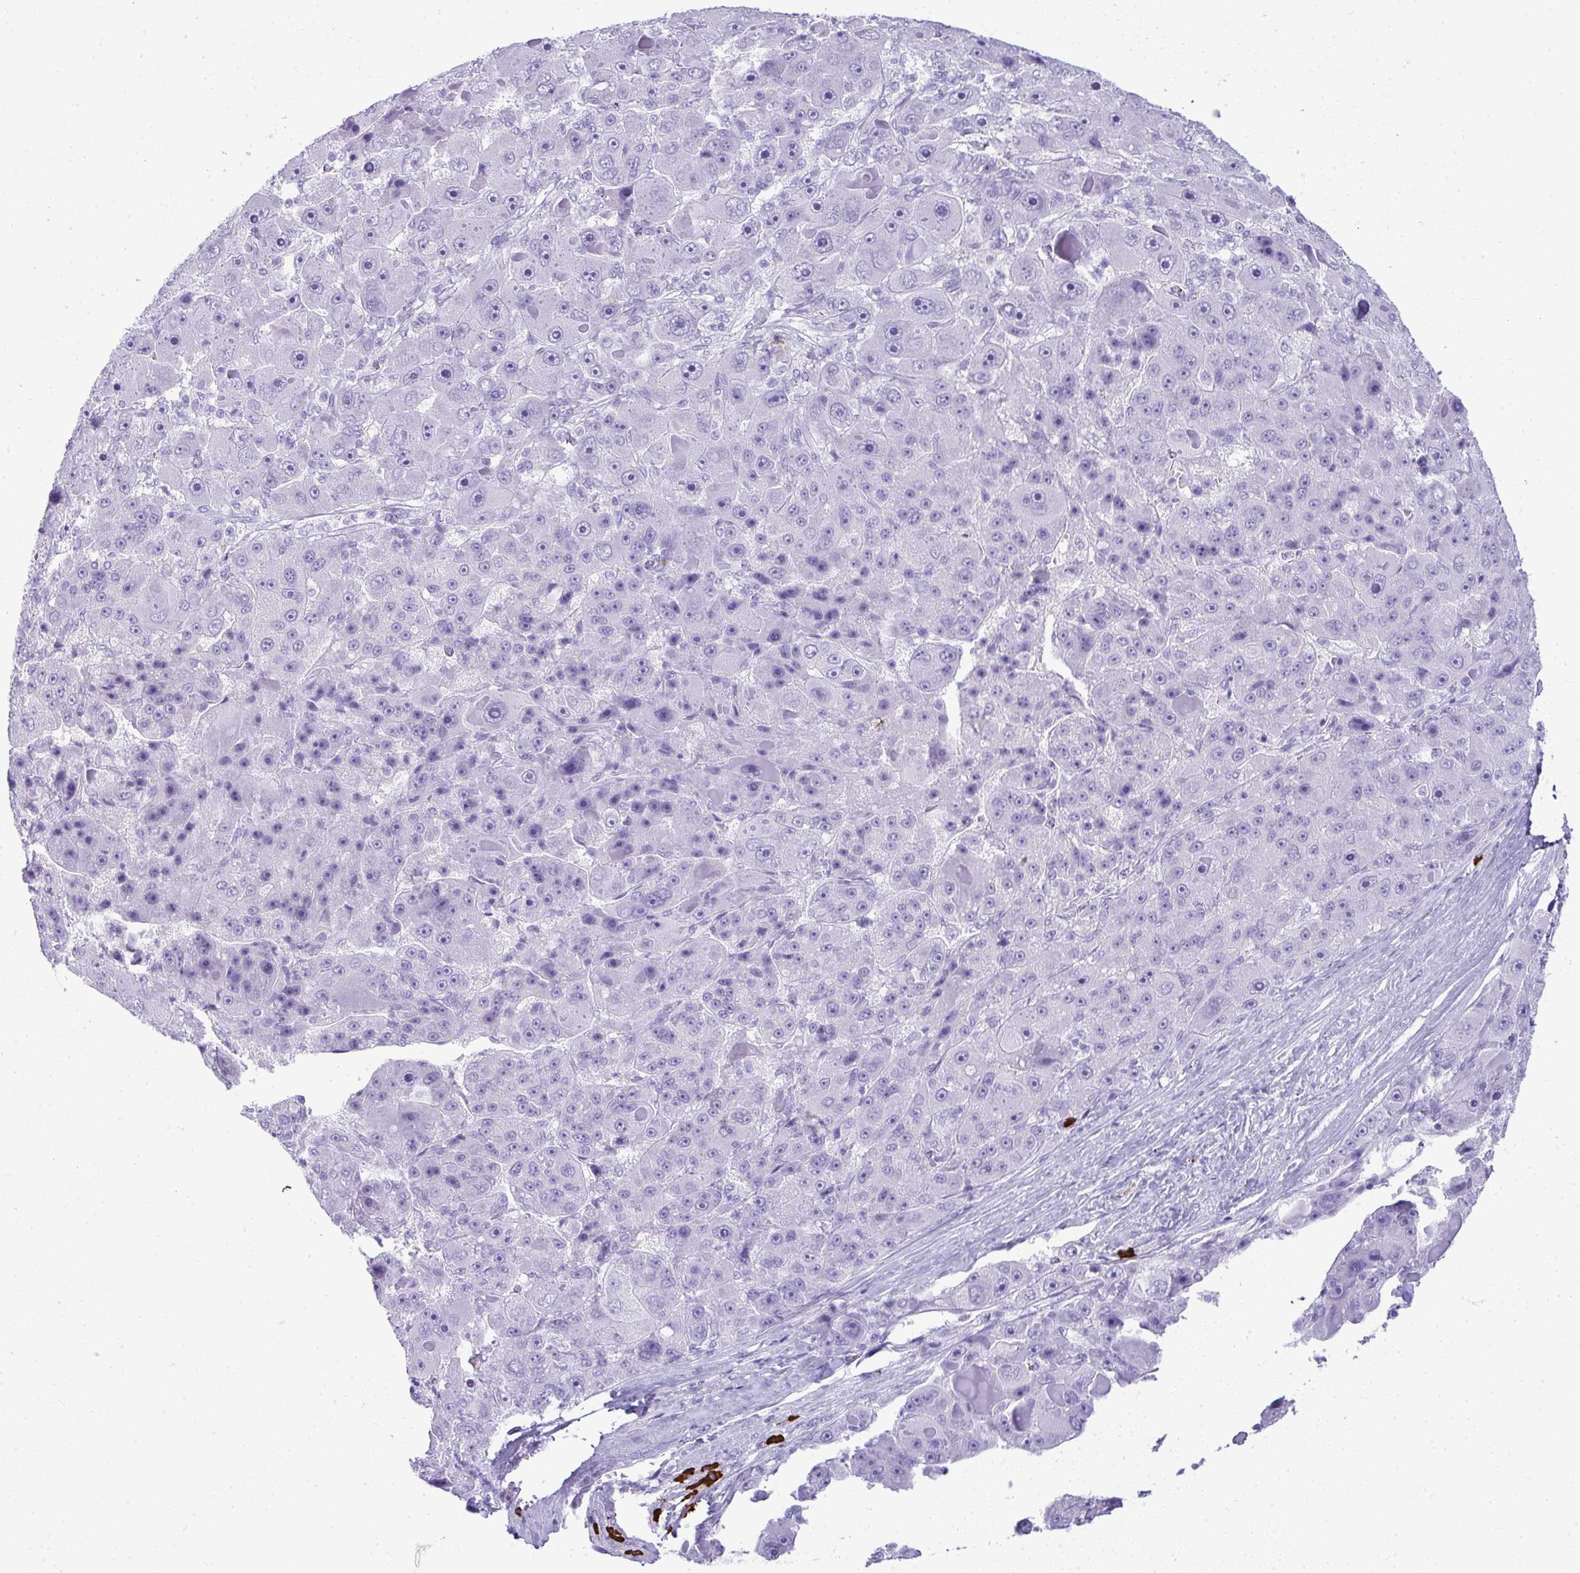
{"staining": {"intensity": "negative", "quantity": "none", "location": "none"}, "tissue": "liver cancer", "cell_type": "Tumor cells", "image_type": "cancer", "snomed": [{"axis": "morphology", "description": "Carcinoma, Hepatocellular, NOS"}, {"axis": "topography", "description": "Liver"}], "caption": "A photomicrograph of liver hepatocellular carcinoma stained for a protein reveals no brown staining in tumor cells.", "gene": "CDADC1", "patient": {"sex": "male", "age": 76}}